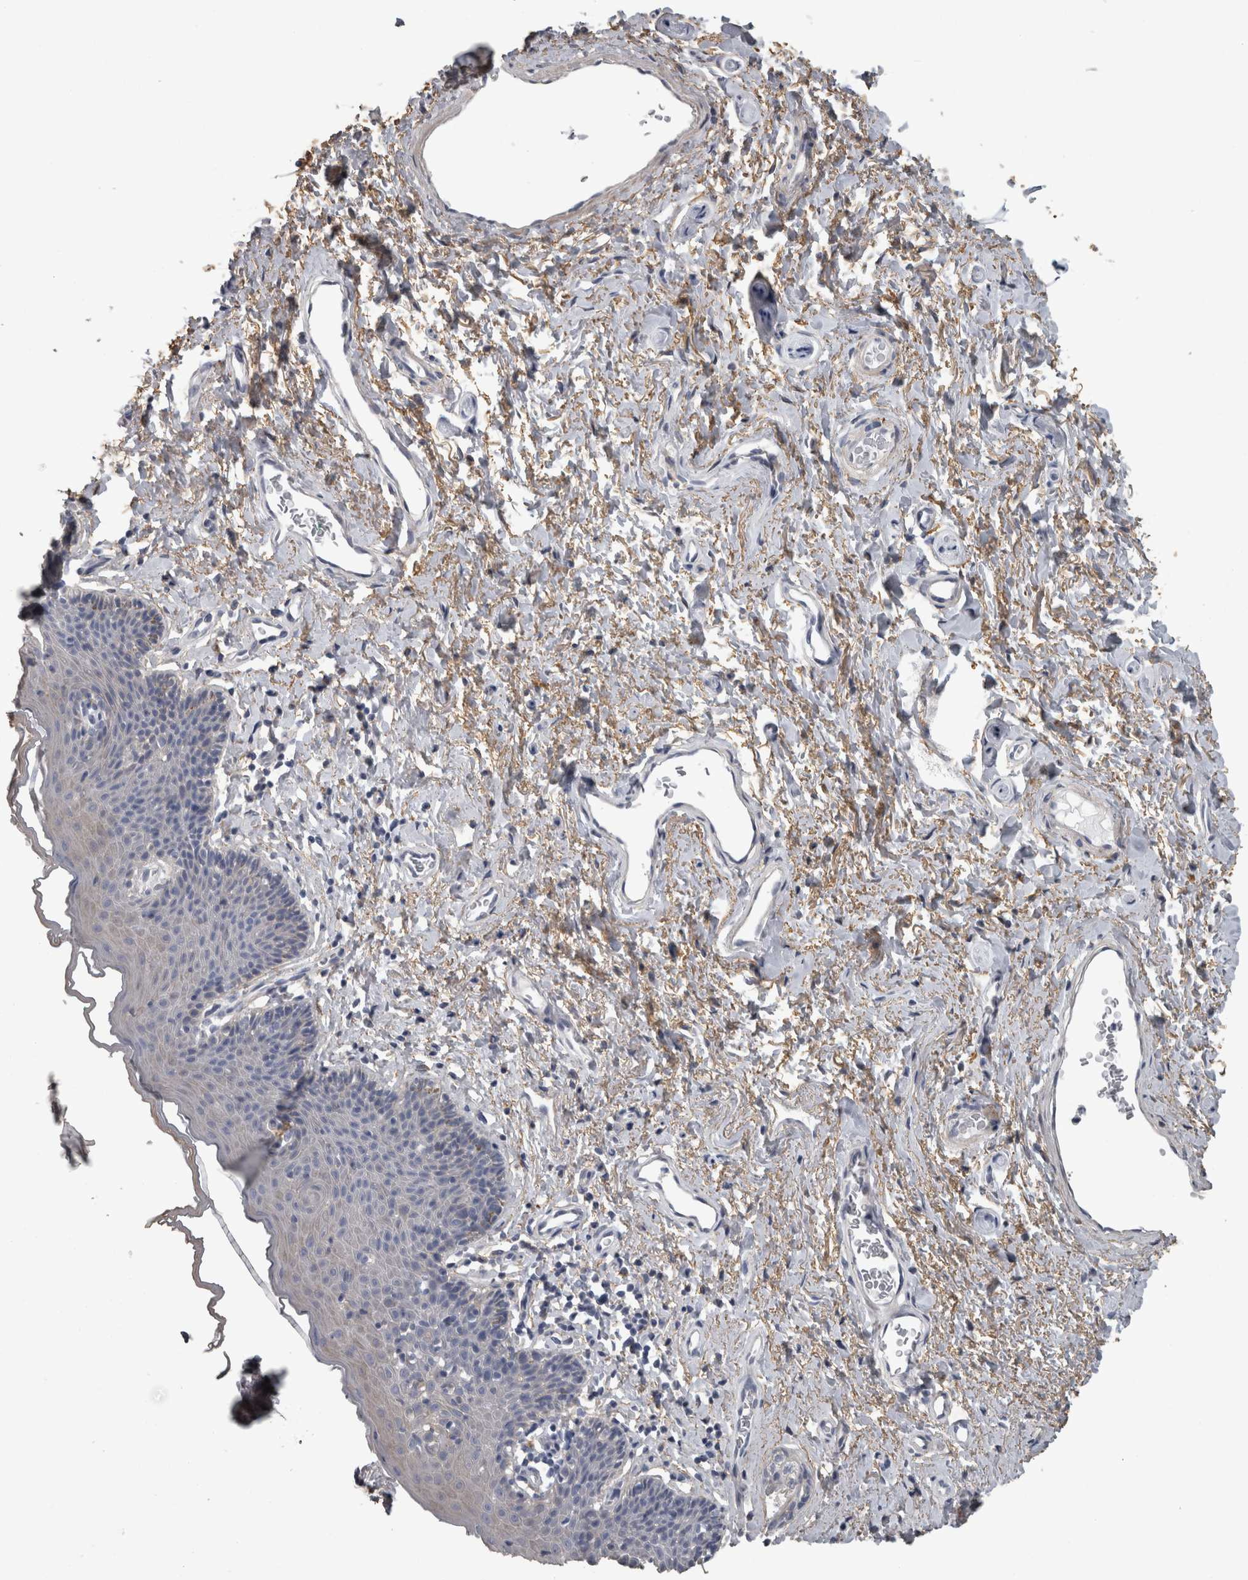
{"staining": {"intensity": "weak", "quantity": "<25%", "location": "cytoplasmic/membranous"}, "tissue": "skin", "cell_type": "Epidermal cells", "image_type": "normal", "snomed": [{"axis": "morphology", "description": "Normal tissue, NOS"}, {"axis": "topography", "description": "Vulva"}], "caption": "Immunohistochemistry of unremarkable human skin displays no expression in epidermal cells. (DAB IHC, high magnification).", "gene": "EFEMP2", "patient": {"sex": "female", "age": 66}}